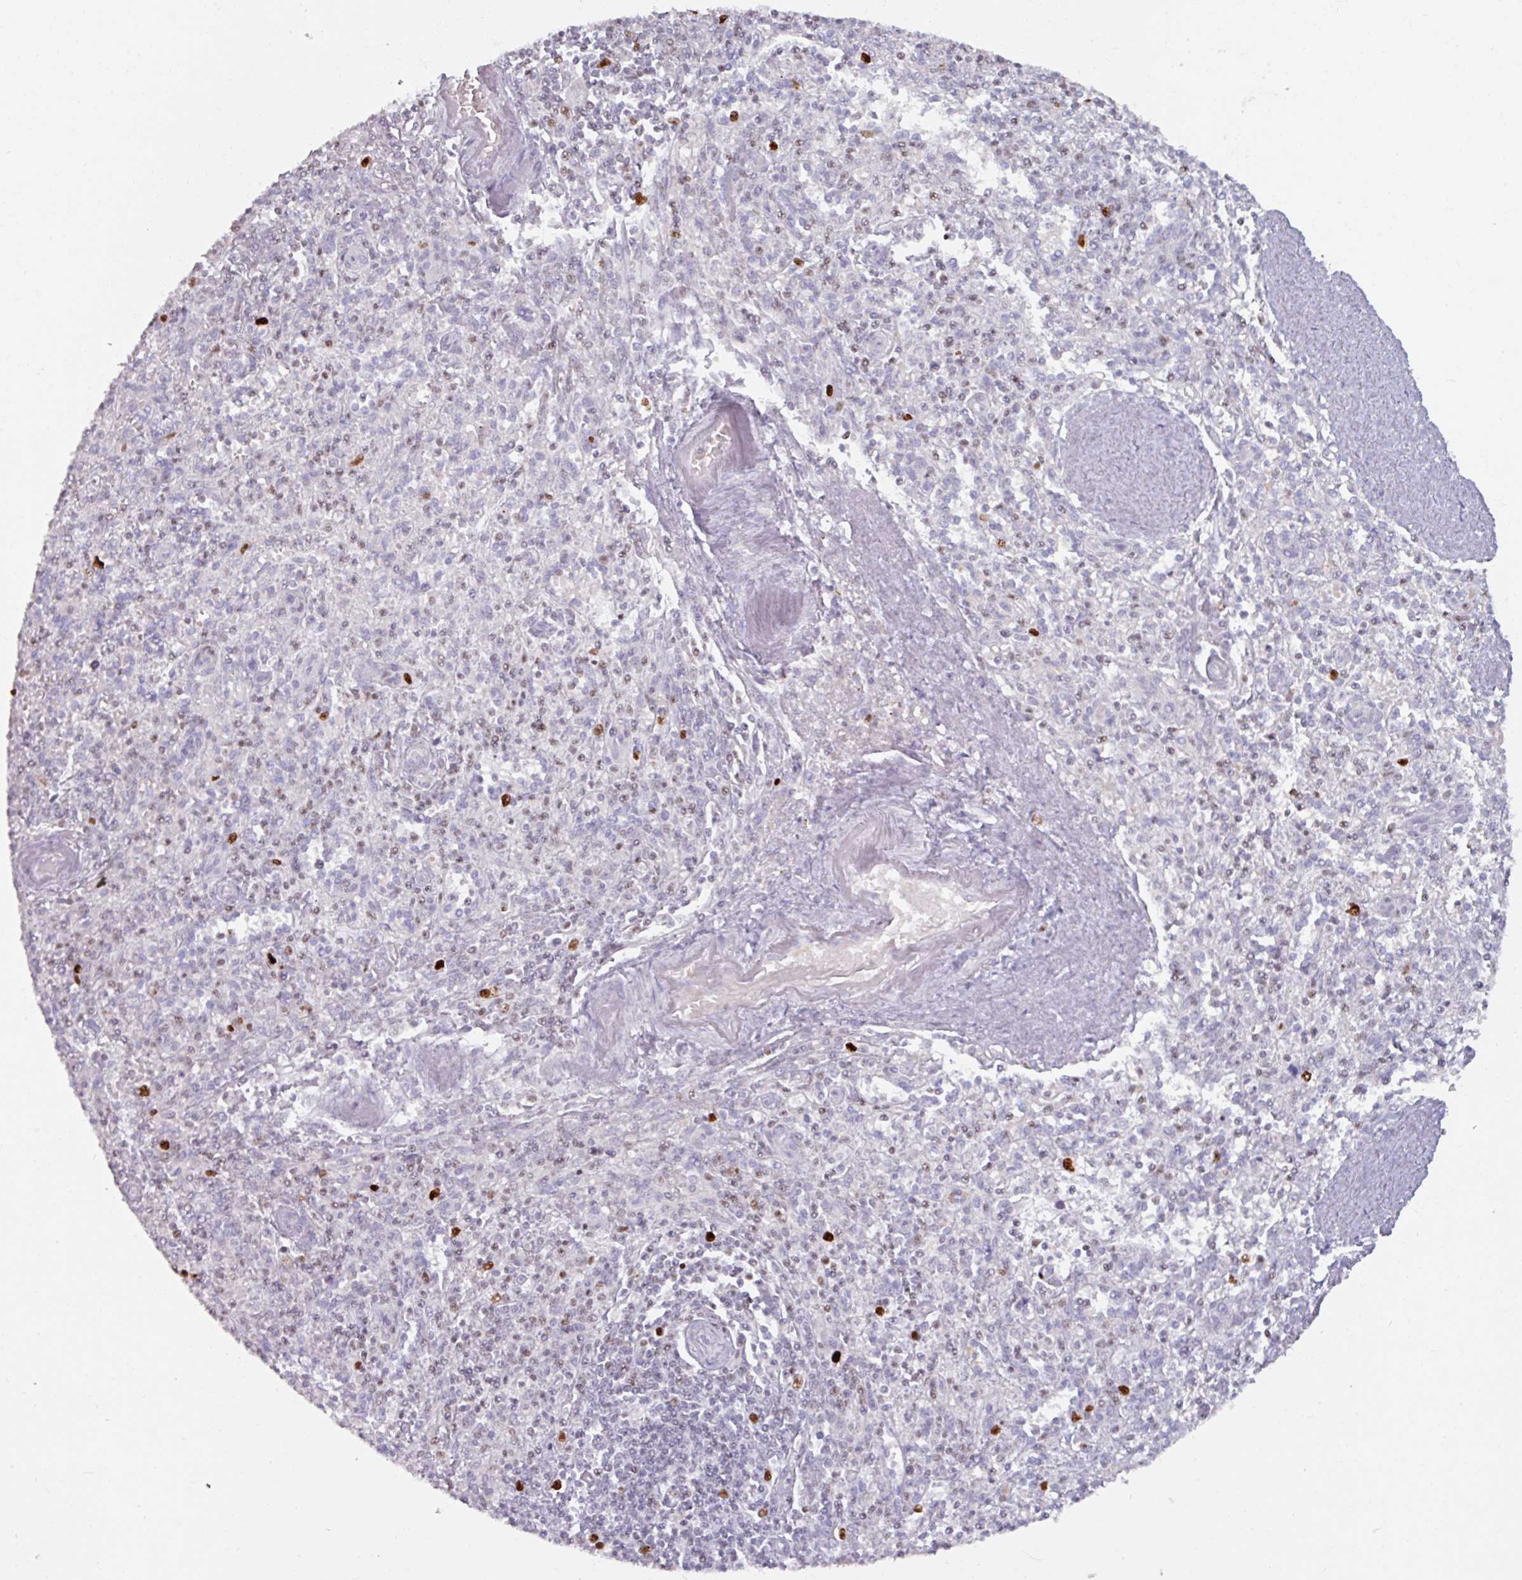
{"staining": {"intensity": "strong", "quantity": "<25%", "location": "nuclear"}, "tissue": "spleen", "cell_type": "Cells in red pulp", "image_type": "normal", "snomed": [{"axis": "morphology", "description": "Normal tissue, NOS"}, {"axis": "topography", "description": "Spleen"}], "caption": "Immunohistochemical staining of benign human spleen reveals medium levels of strong nuclear expression in approximately <25% of cells in red pulp. The staining is performed using DAB brown chromogen to label protein expression. The nuclei are counter-stained blue using hematoxylin.", "gene": "ATAD2", "patient": {"sex": "female", "age": 70}}